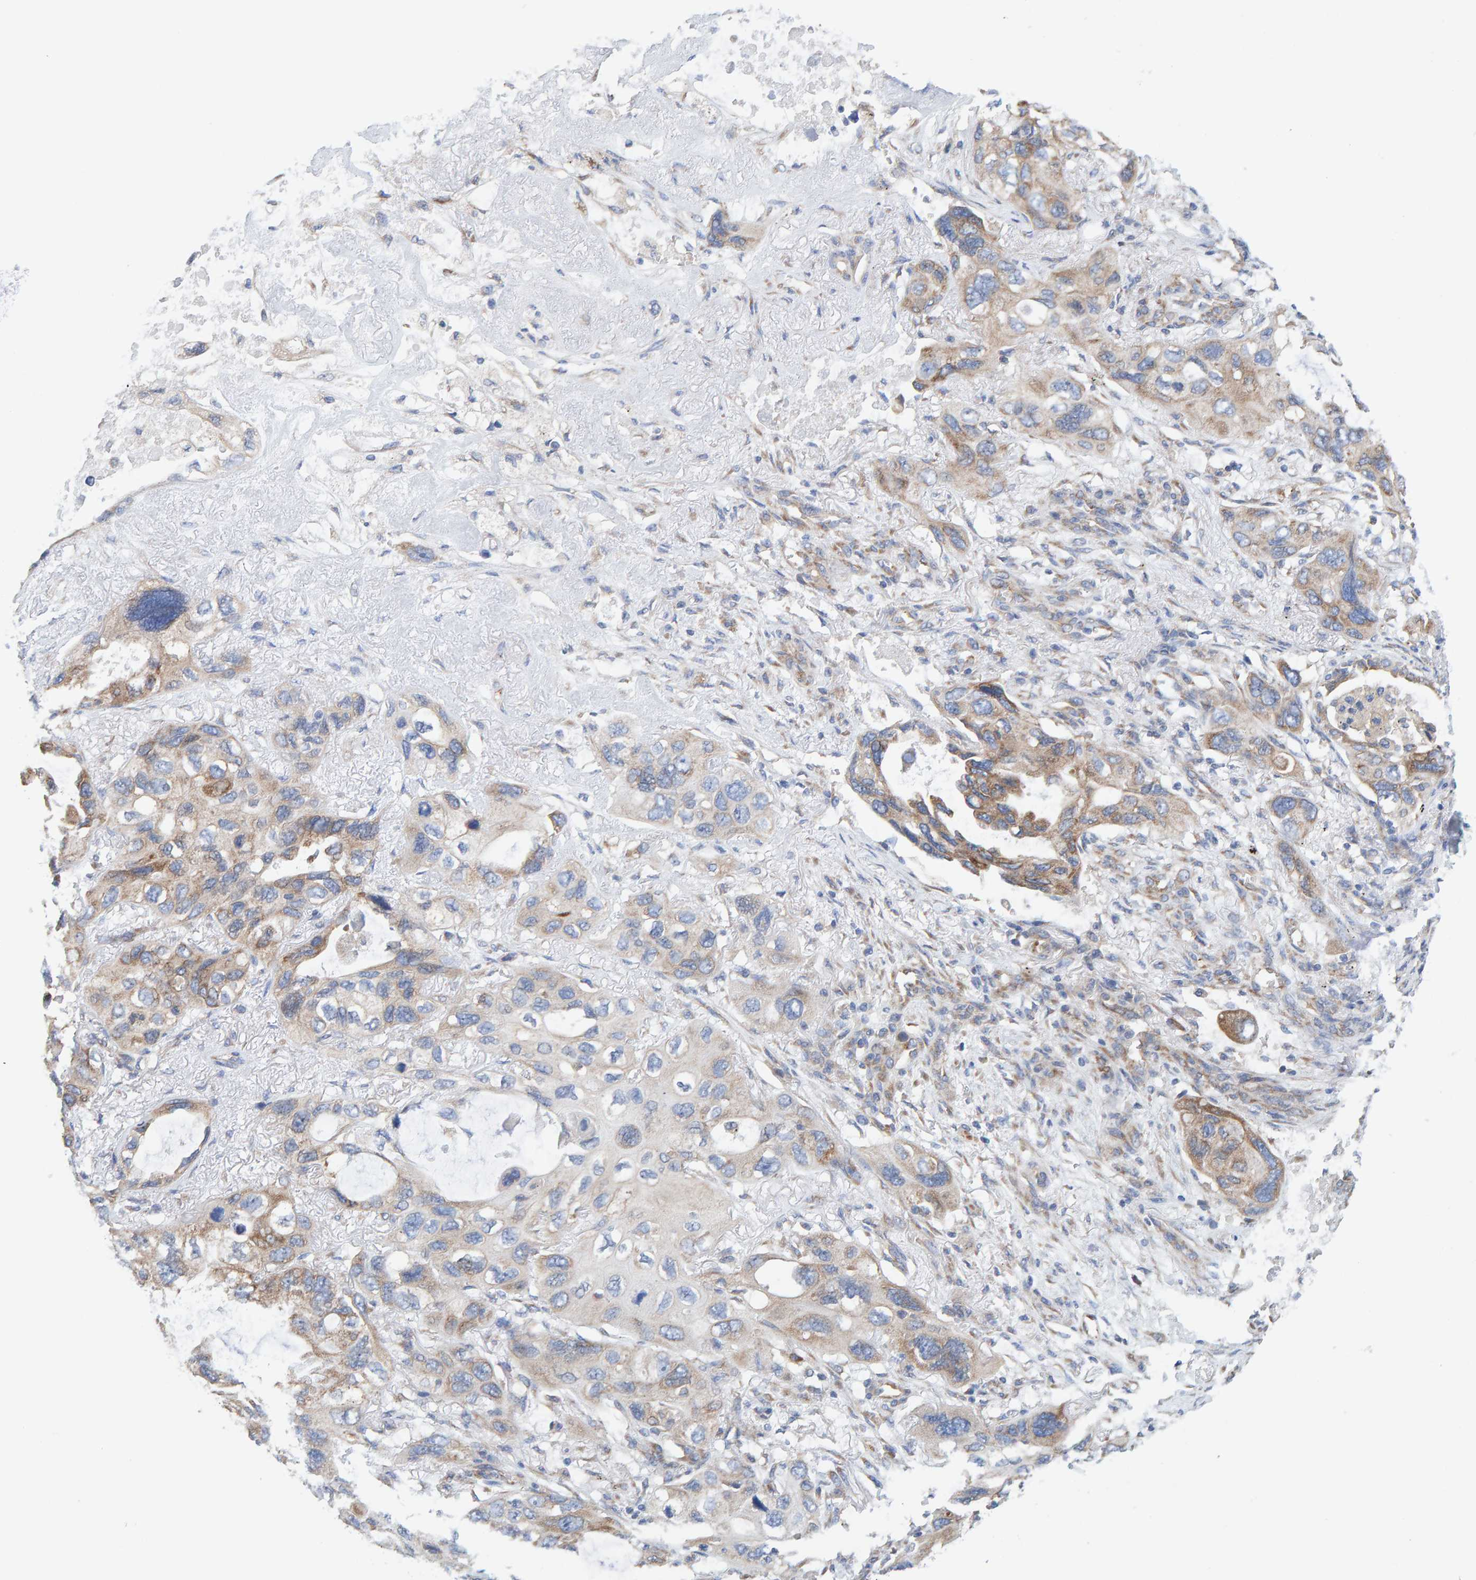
{"staining": {"intensity": "moderate", "quantity": "25%-75%", "location": "cytoplasmic/membranous"}, "tissue": "lung cancer", "cell_type": "Tumor cells", "image_type": "cancer", "snomed": [{"axis": "morphology", "description": "Squamous cell carcinoma, NOS"}, {"axis": "topography", "description": "Lung"}], "caption": "This histopathology image displays immunohistochemistry (IHC) staining of lung cancer (squamous cell carcinoma), with medium moderate cytoplasmic/membranous staining in about 25%-75% of tumor cells.", "gene": "CDK5RAP3", "patient": {"sex": "female", "age": 73}}